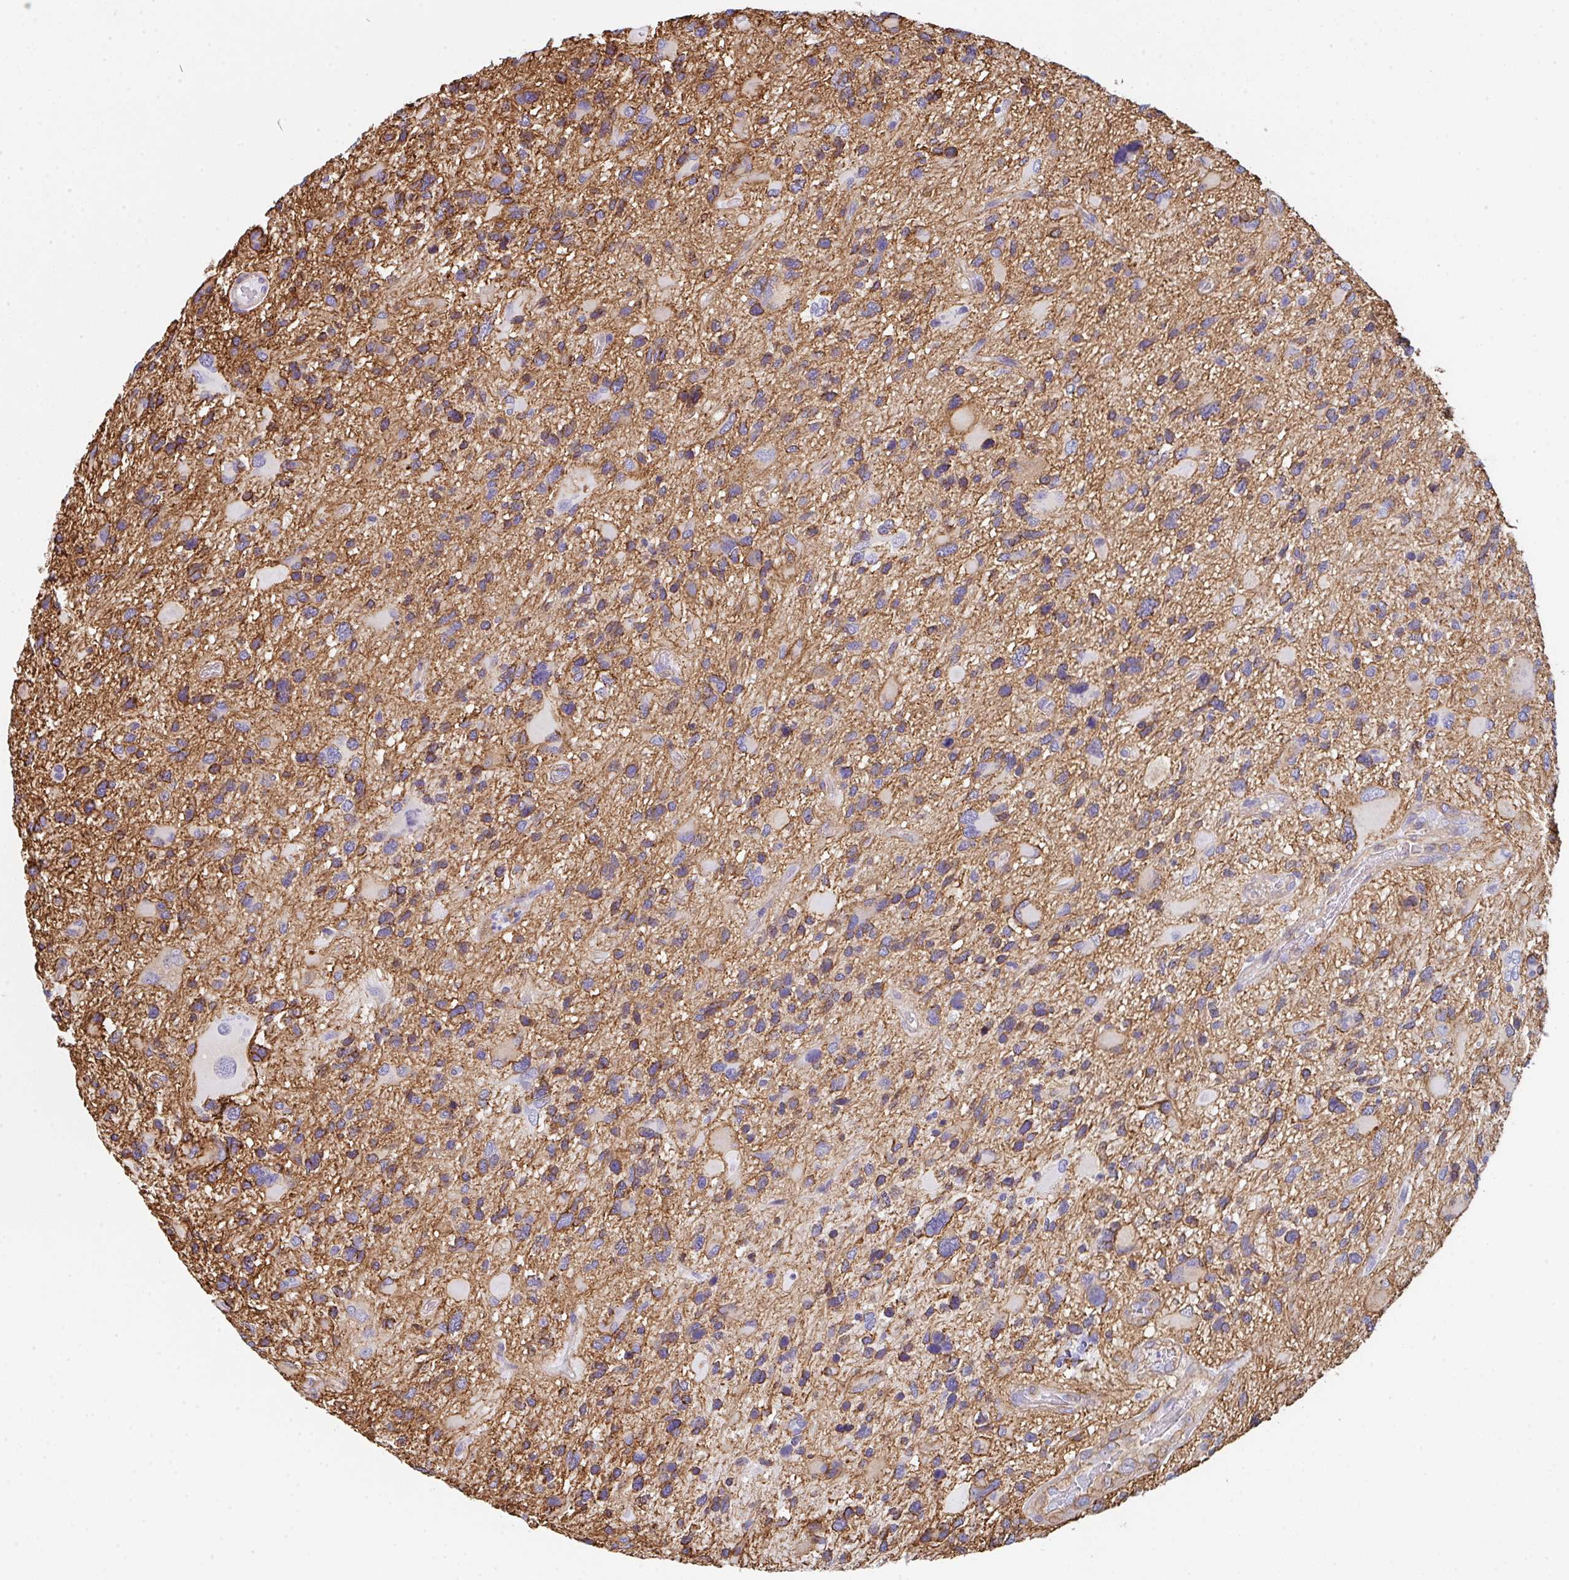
{"staining": {"intensity": "moderate", "quantity": "25%-75%", "location": "cytoplasmic/membranous"}, "tissue": "glioma", "cell_type": "Tumor cells", "image_type": "cancer", "snomed": [{"axis": "morphology", "description": "Glioma, malignant, High grade"}, {"axis": "topography", "description": "Brain"}], "caption": "Human glioma stained with a brown dye reveals moderate cytoplasmic/membranous positive expression in approximately 25%-75% of tumor cells.", "gene": "DBN1", "patient": {"sex": "female", "age": 11}}